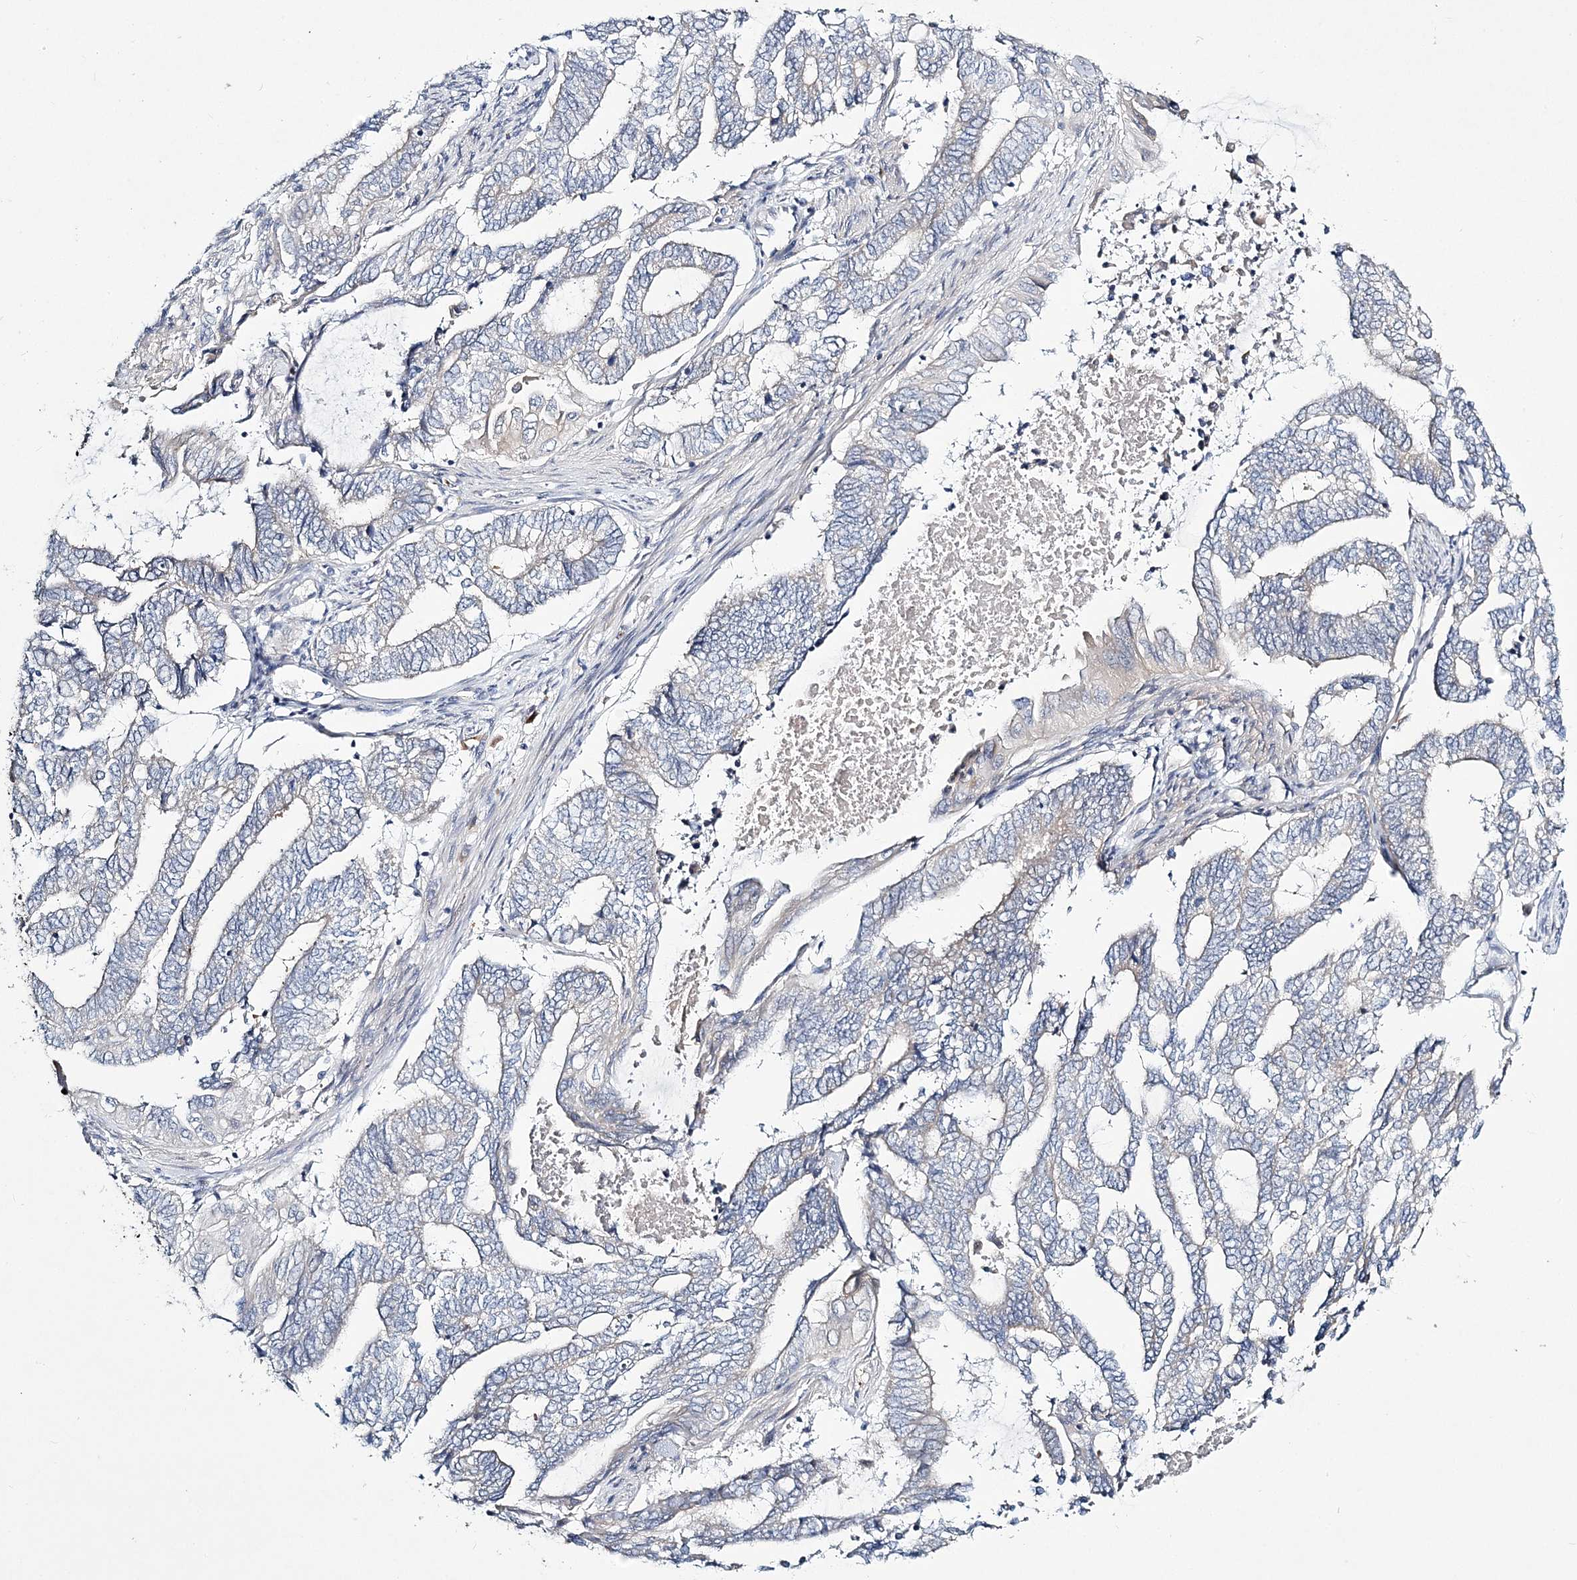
{"staining": {"intensity": "negative", "quantity": "none", "location": "none"}, "tissue": "endometrial cancer", "cell_type": "Tumor cells", "image_type": "cancer", "snomed": [{"axis": "morphology", "description": "Adenocarcinoma, NOS"}, {"axis": "topography", "description": "Uterus"}, {"axis": "topography", "description": "Endometrium"}], "caption": "Adenocarcinoma (endometrial) stained for a protein using immunohistochemistry exhibits no expression tumor cells.", "gene": "ATP11B", "patient": {"sex": "female", "age": 70}}